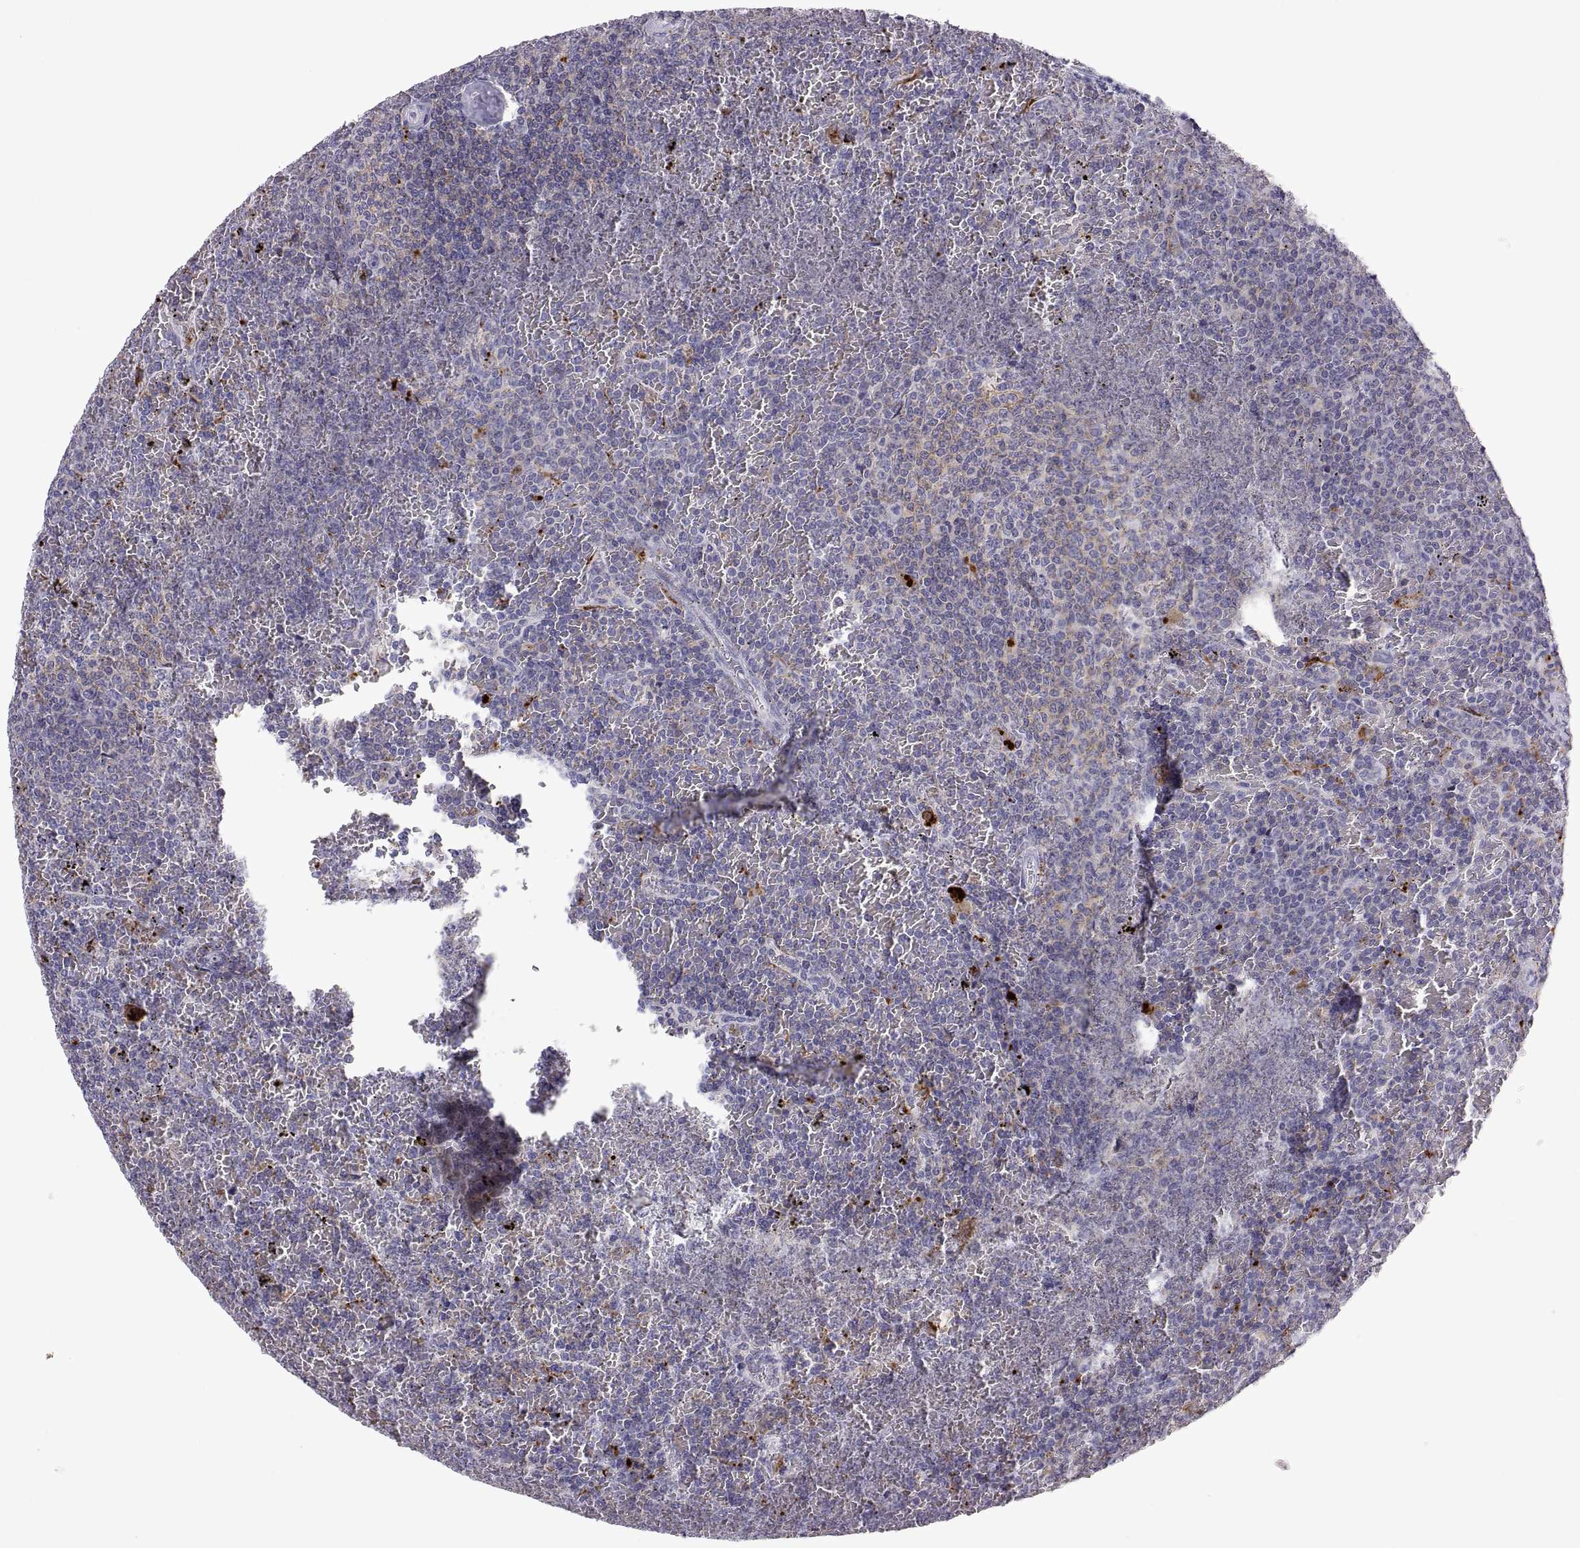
{"staining": {"intensity": "negative", "quantity": "none", "location": "none"}, "tissue": "lymphoma", "cell_type": "Tumor cells", "image_type": "cancer", "snomed": [{"axis": "morphology", "description": "Malignant lymphoma, non-Hodgkin's type, Low grade"}, {"axis": "topography", "description": "Spleen"}], "caption": "Low-grade malignant lymphoma, non-Hodgkin's type was stained to show a protein in brown. There is no significant positivity in tumor cells.", "gene": "RGS19", "patient": {"sex": "female", "age": 77}}